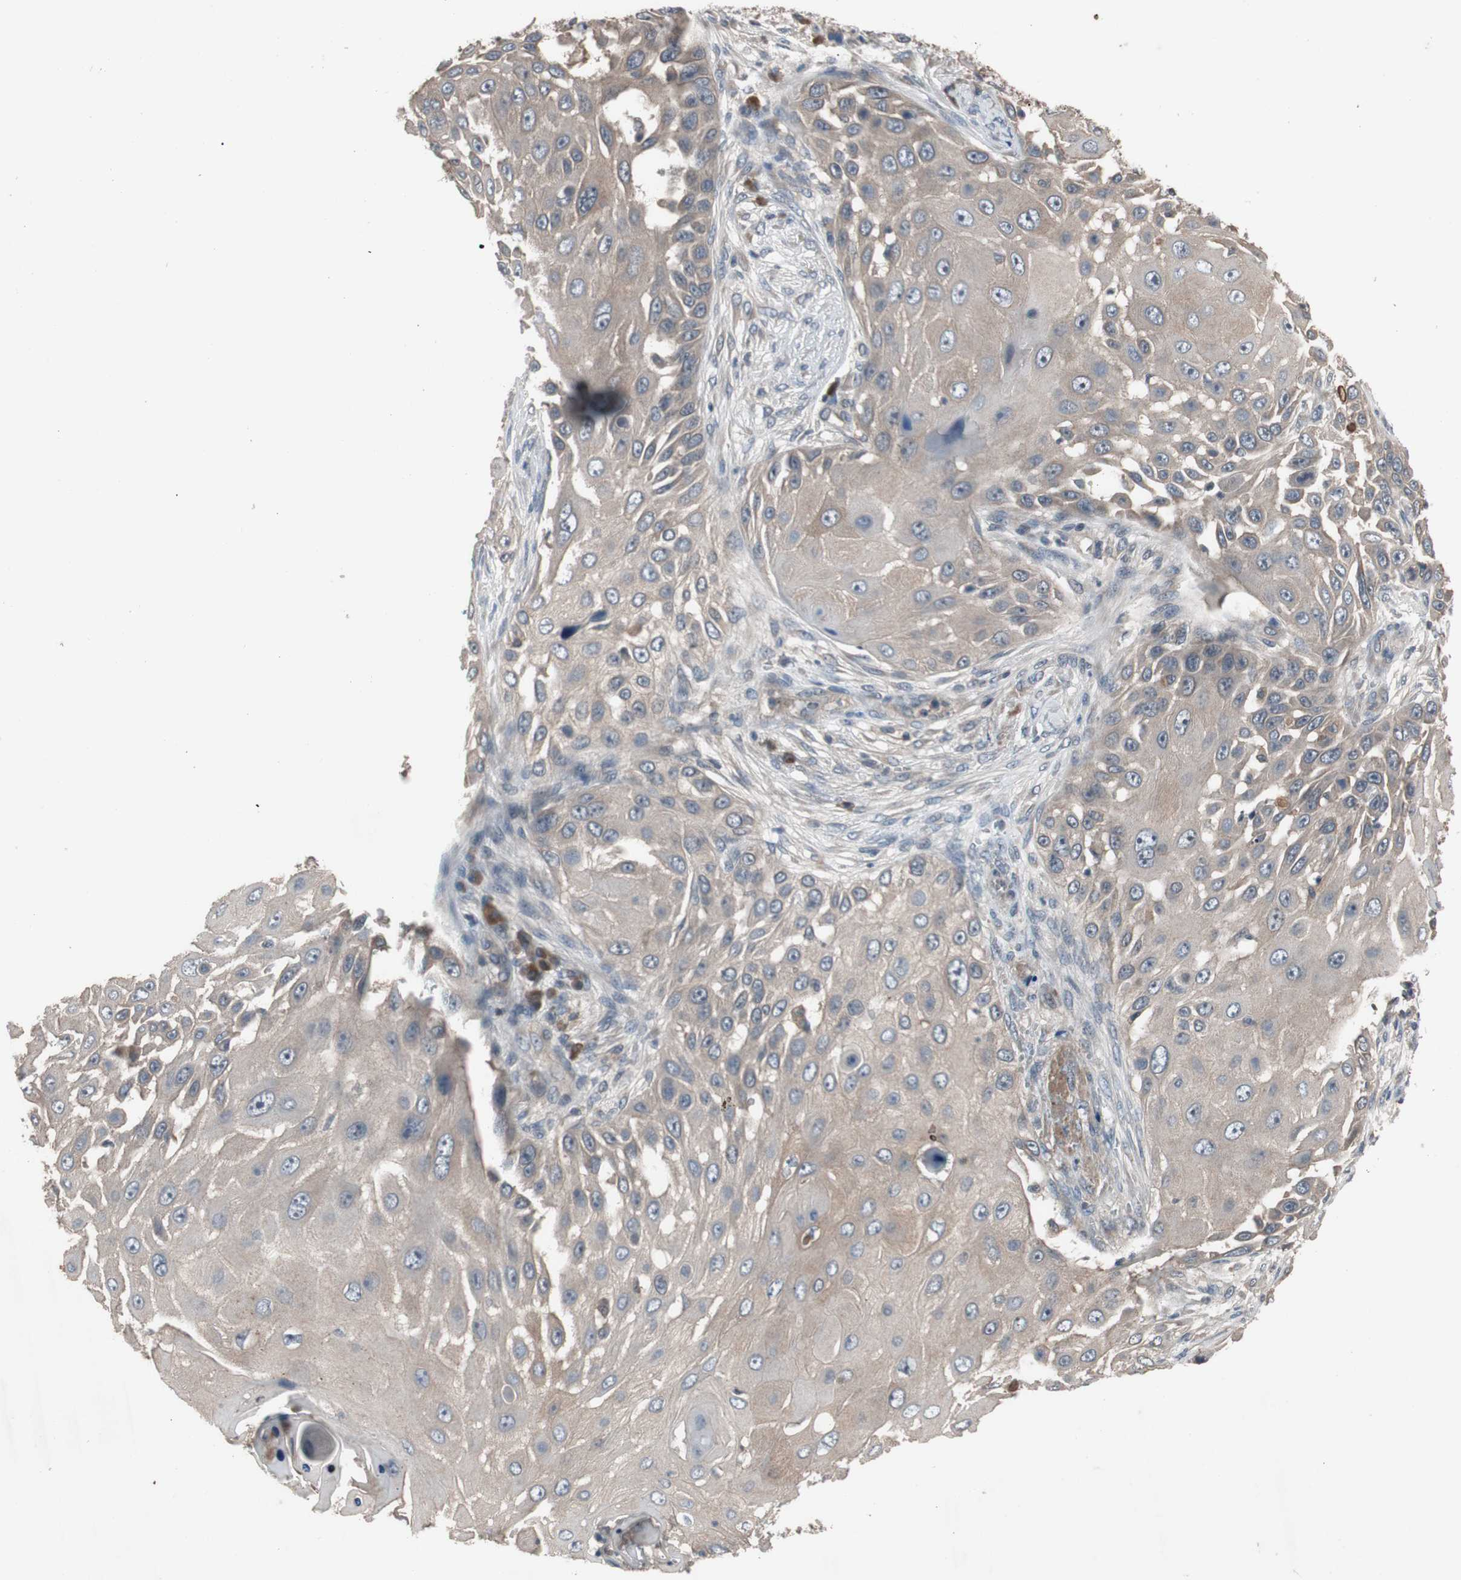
{"staining": {"intensity": "weak", "quantity": ">75%", "location": "cytoplasmic/membranous"}, "tissue": "skin cancer", "cell_type": "Tumor cells", "image_type": "cancer", "snomed": [{"axis": "morphology", "description": "Squamous cell carcinoma, NOS"}, {"axis": "topography", "description": "Skin"}], "caption": "IHC photomicrograph of neoplastic tissue: human skin cancer stained using IHC demonstrates low levels of weak protein expression localized specifically in the cytoplasmic/membranous of tumor cells, appearing as a cytoplasmic/membranous brown color.", "gene": "NSF", "patient": {"sex": "female", "age": 44}}